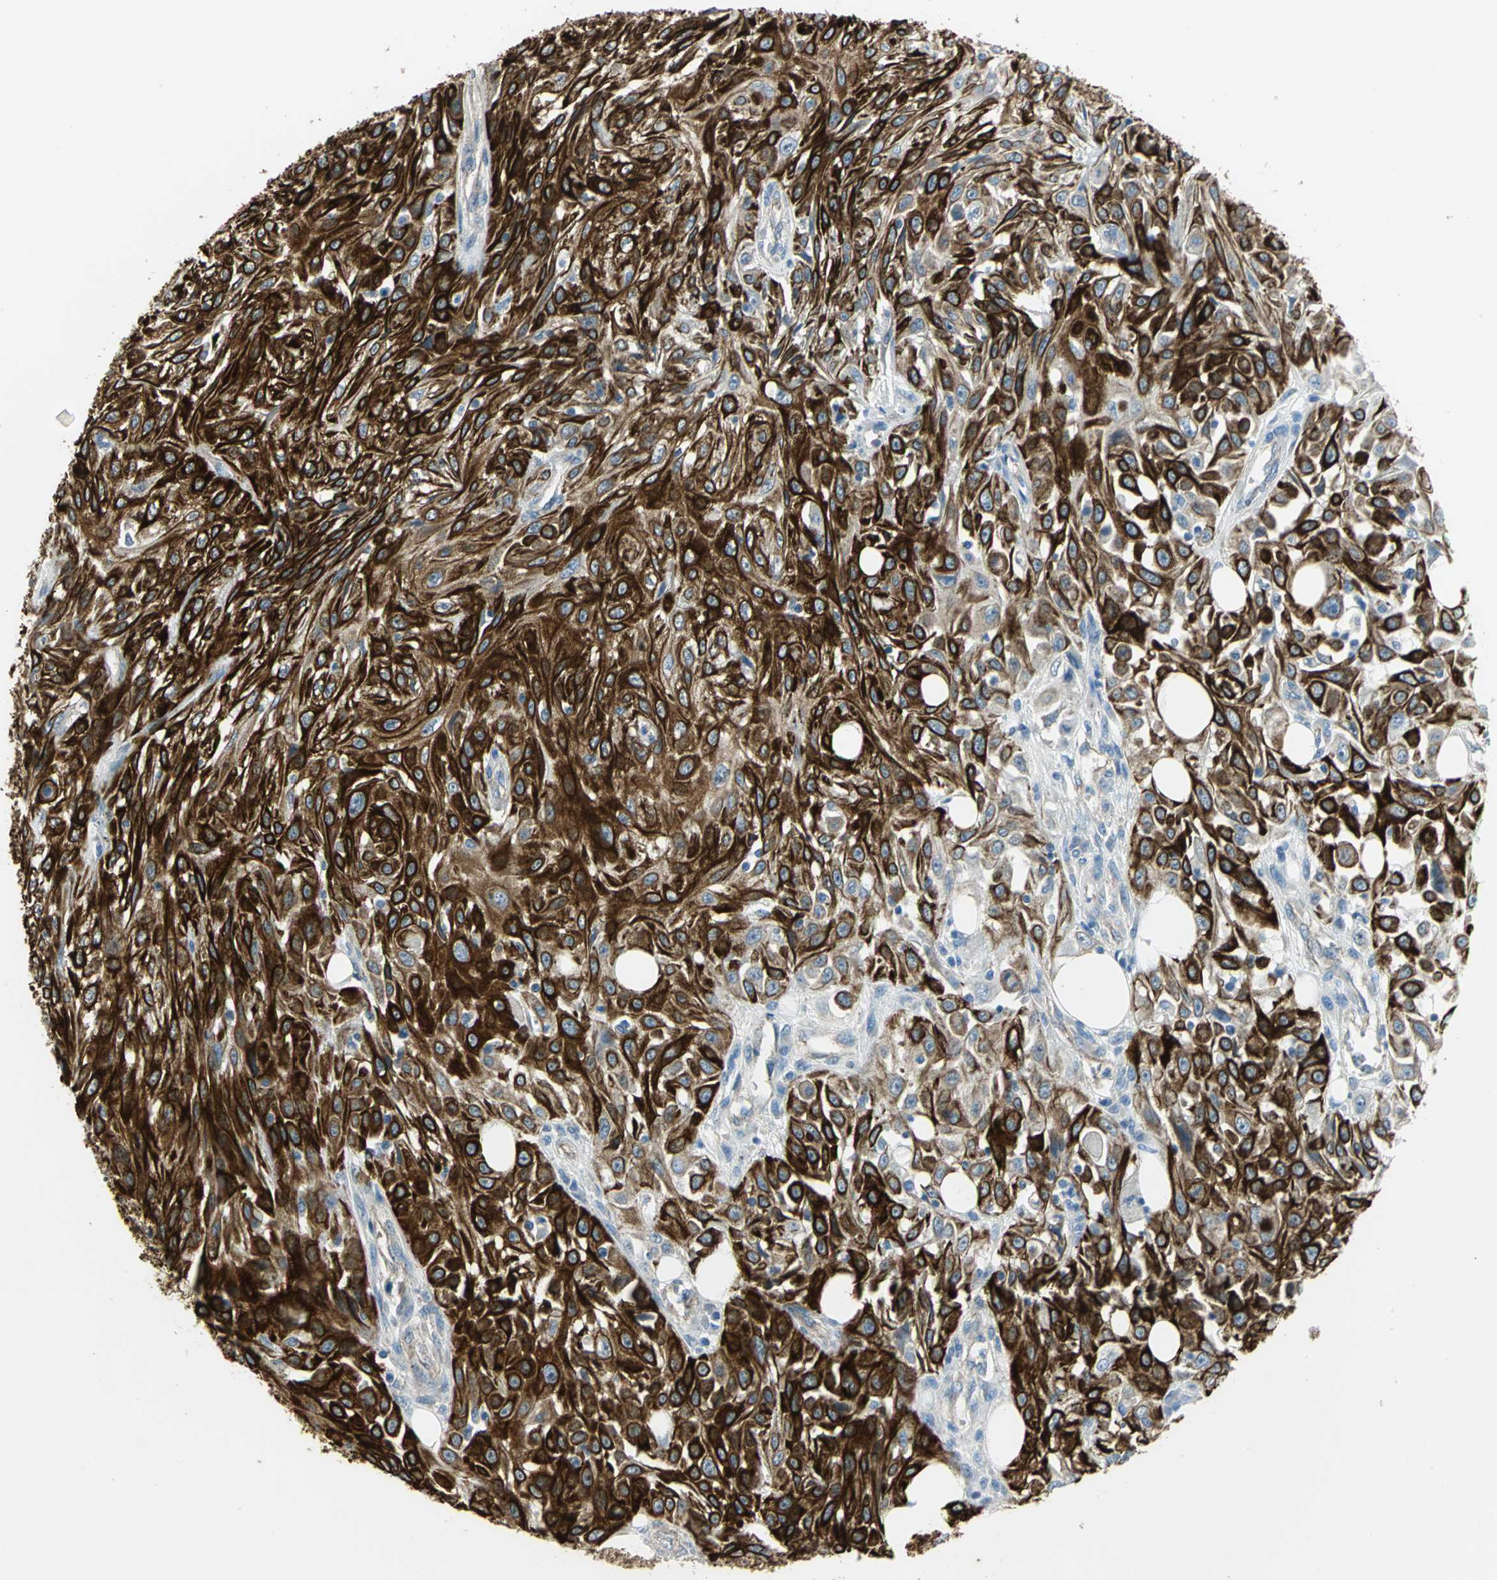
{"staining": {"intensity": "strong", "quantity": ">75%", "location": "cytoplasmic/membranous"}, "tissue": "skin cancer", "cell_type": "Tumor cells", "image_type": "cancer", "snomed": [{"axis": "morphology", "description": "Squamous cell carcinoma, NOS"}, {"axis": "topography", "description": "Skin"}], "caption": "This photomicrograph displays immunohistochemistry (IHC) staining of skin cancer, with high strong cytoplasmic/membranous staining in approximately >75% of tumor cells.", "gene": "HTR1F", "patient": {"sex": "male", "age": 75}}